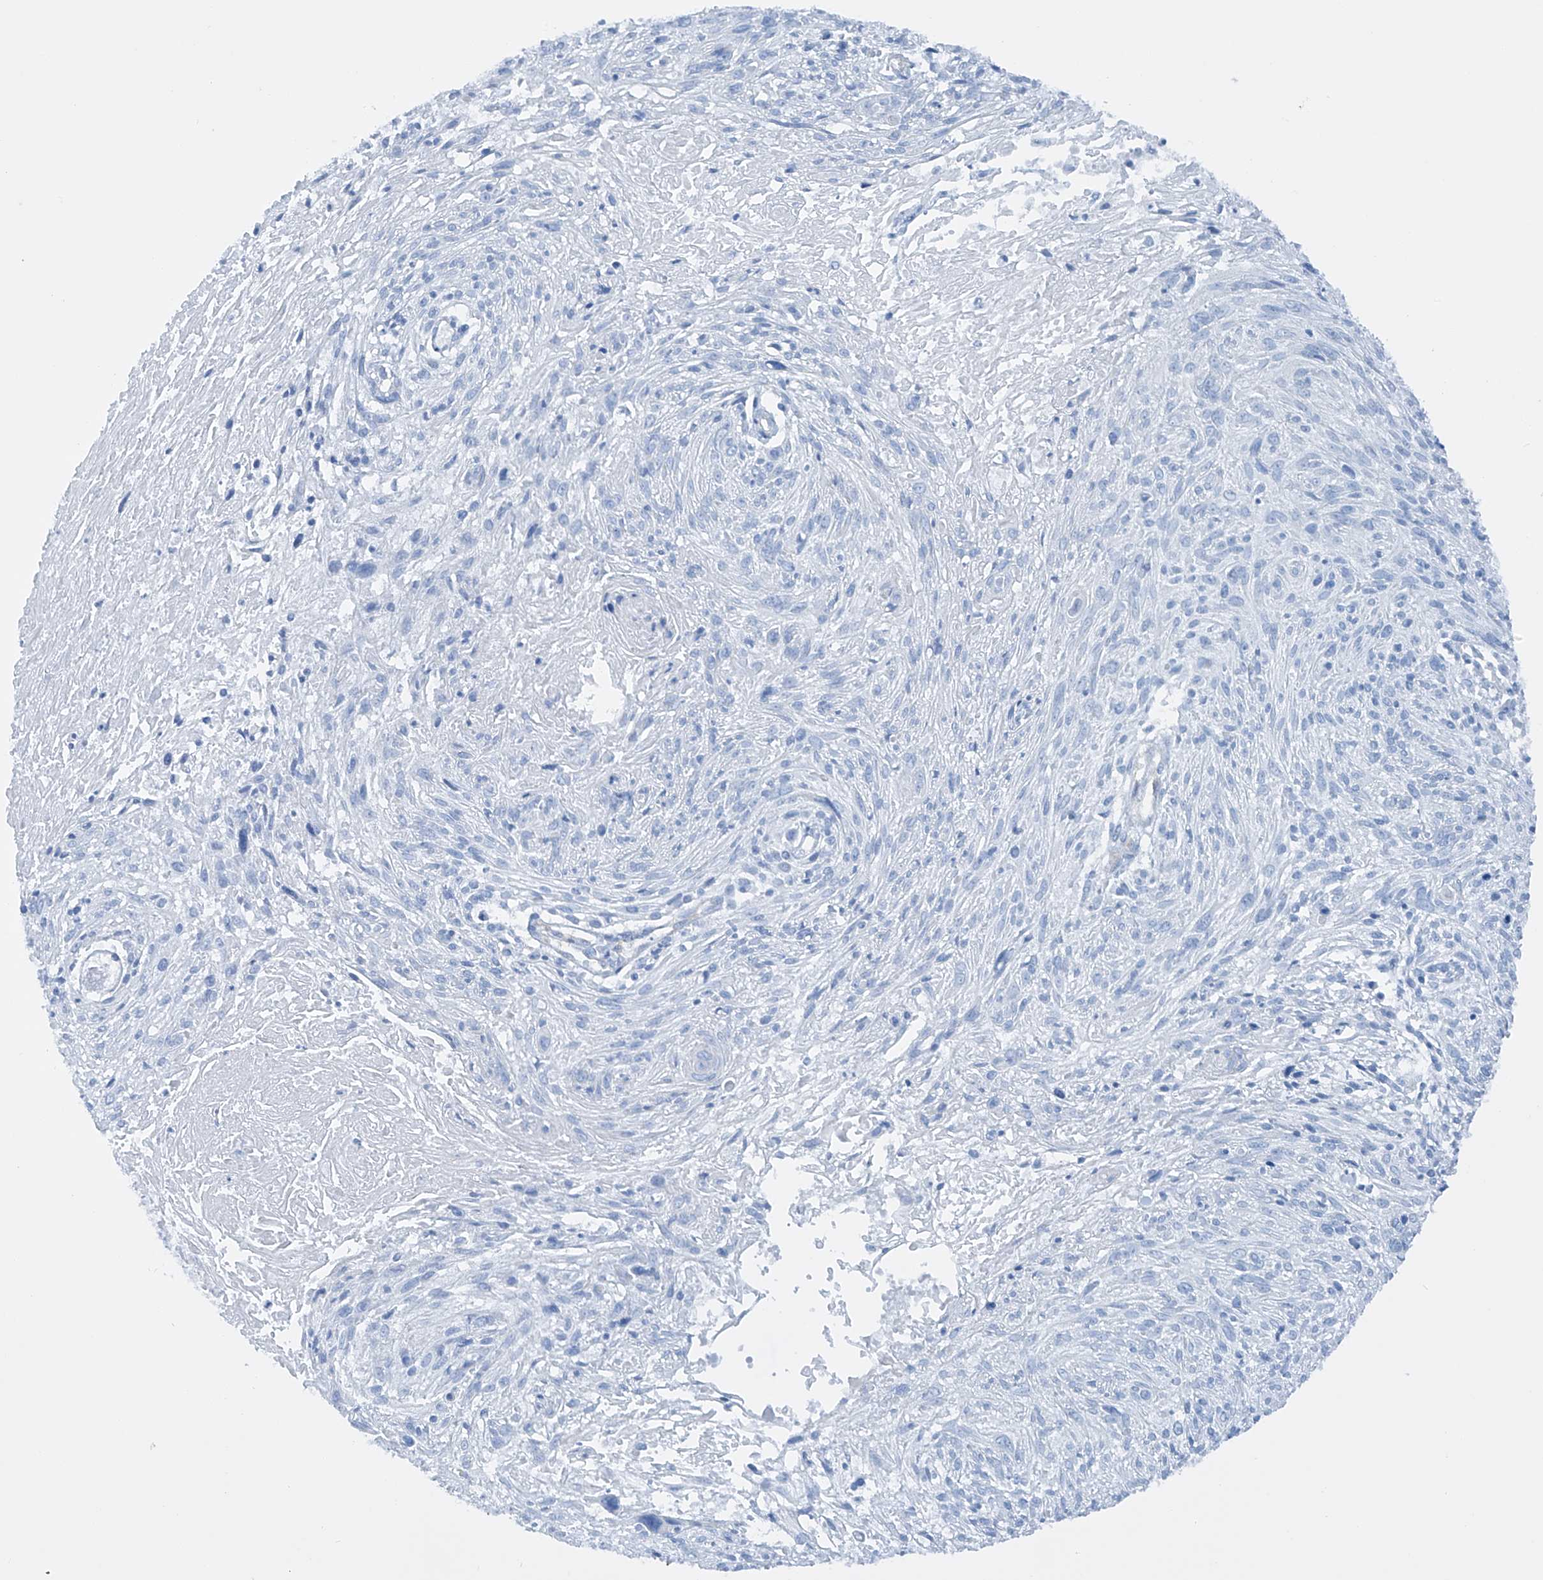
{"staining": {"intensity": "negative", "quantity": "none", "location": "none"}, "tissue": "cervical cancer", "cell_type": "Tumor cells", "image_type": "cancer", "snomed": [{"axis": "morphology", "description": "Squamous cell carcinoma, NOS"}, {"axis": "topography", "description": "Cervix"}], "caption": "This is an immunohistochemistry (IHC) photomicrograph of cervical cancer (squamous cell carcinoma). There is no expression in tumor cells.", "gene": "MAGI1", "patient": {"sex": "female", "age": 51}}